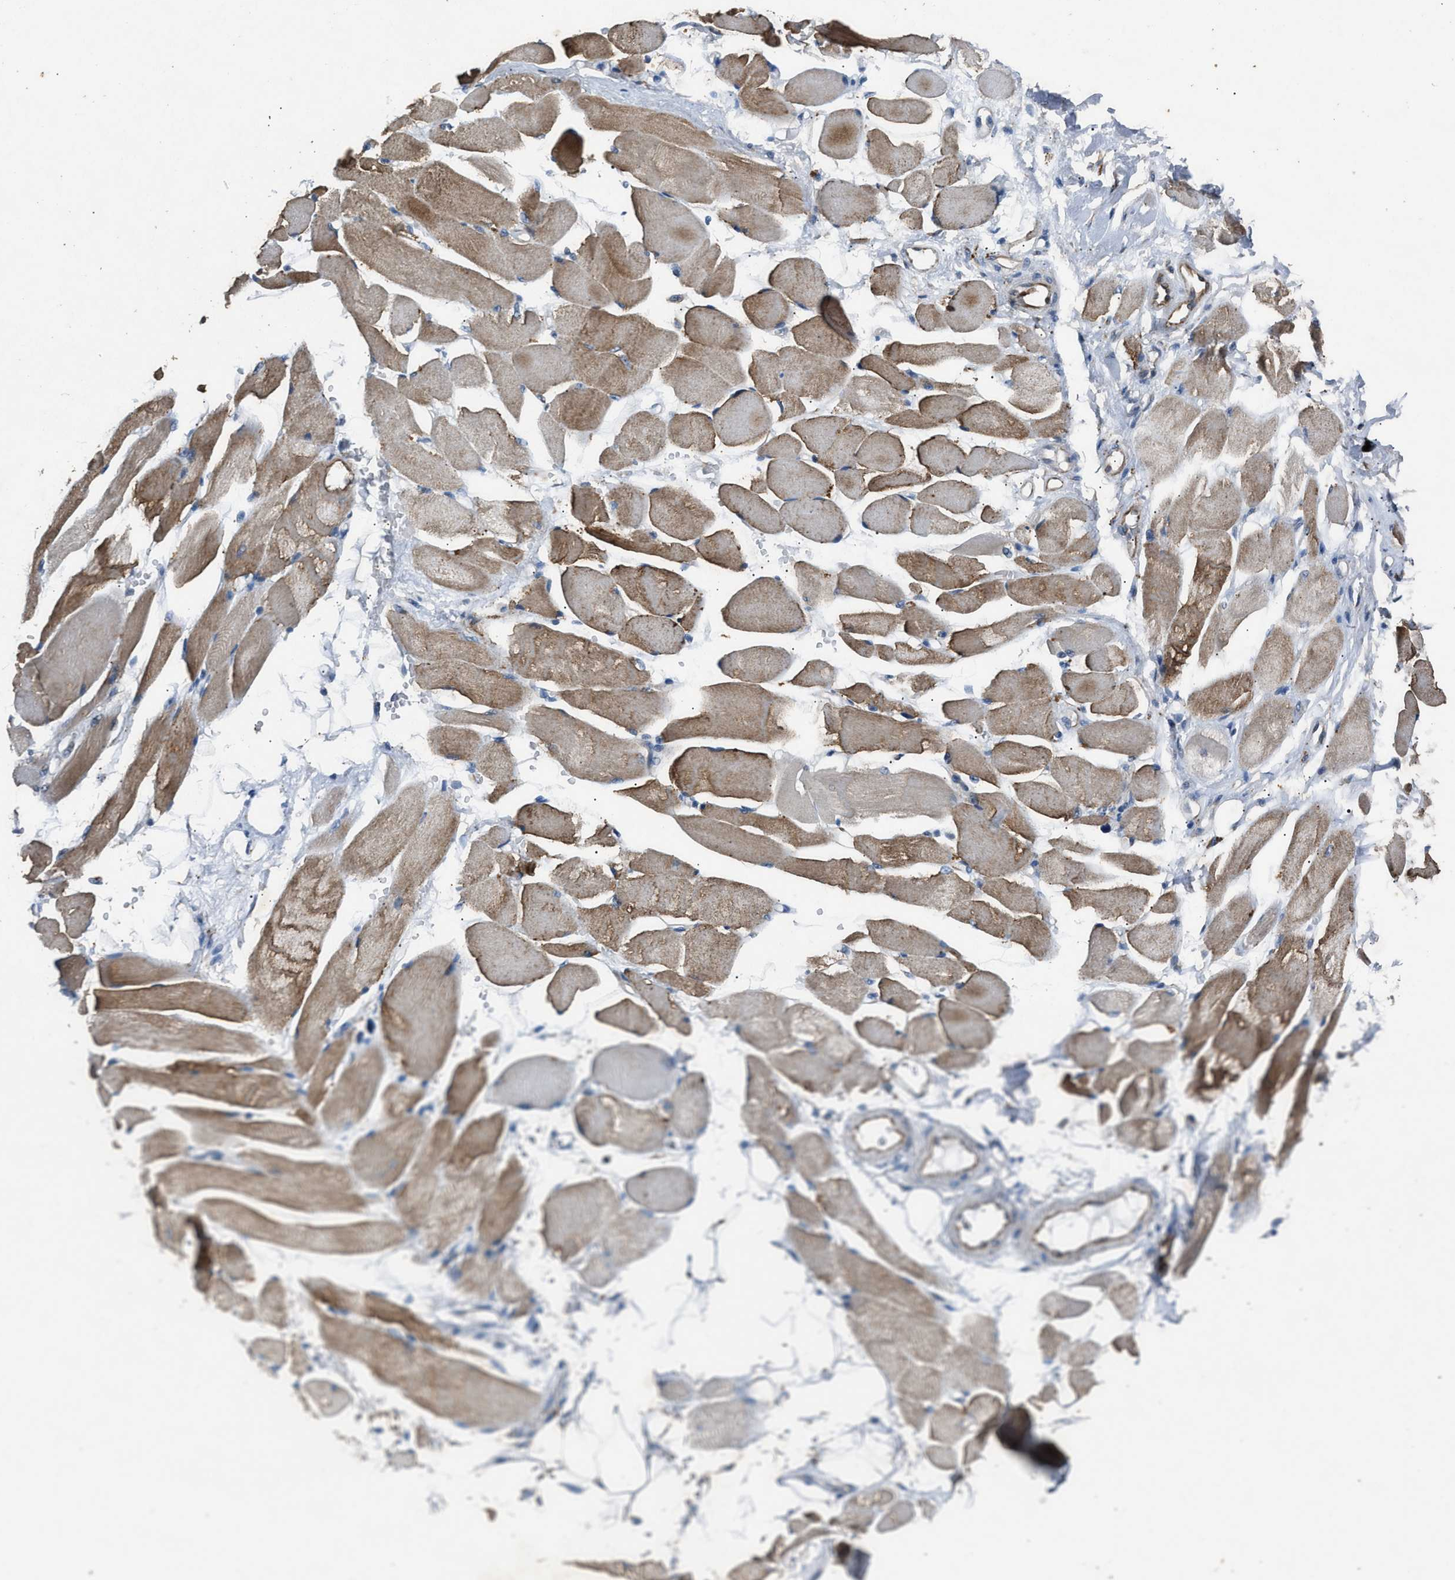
{"staining": {"intensity": "strong", "quantity": ">75%", "location": "cytoplasmic/membranous"}, "tissue": "skeletal muscle", "cell_type": "Myocytes", "image_type": "normal", "snomed": [{"axis": "morphology", "description": "Normal tissue, NOS"}, {"axis": "topography", "description": "Skeletal muscle"}, {"axis": "topography", "description": "Peripheral nerve tissue"}], "caption": "A brown stain shows strong cytoplasmic/membranous expression of a protein in myocytes of unremarkable human skeletal muscle. (Brightfield microscopy of DAB IHC at high magnification).", "gene": "PPID", "patient": {"sex": "female", "age": 84}}